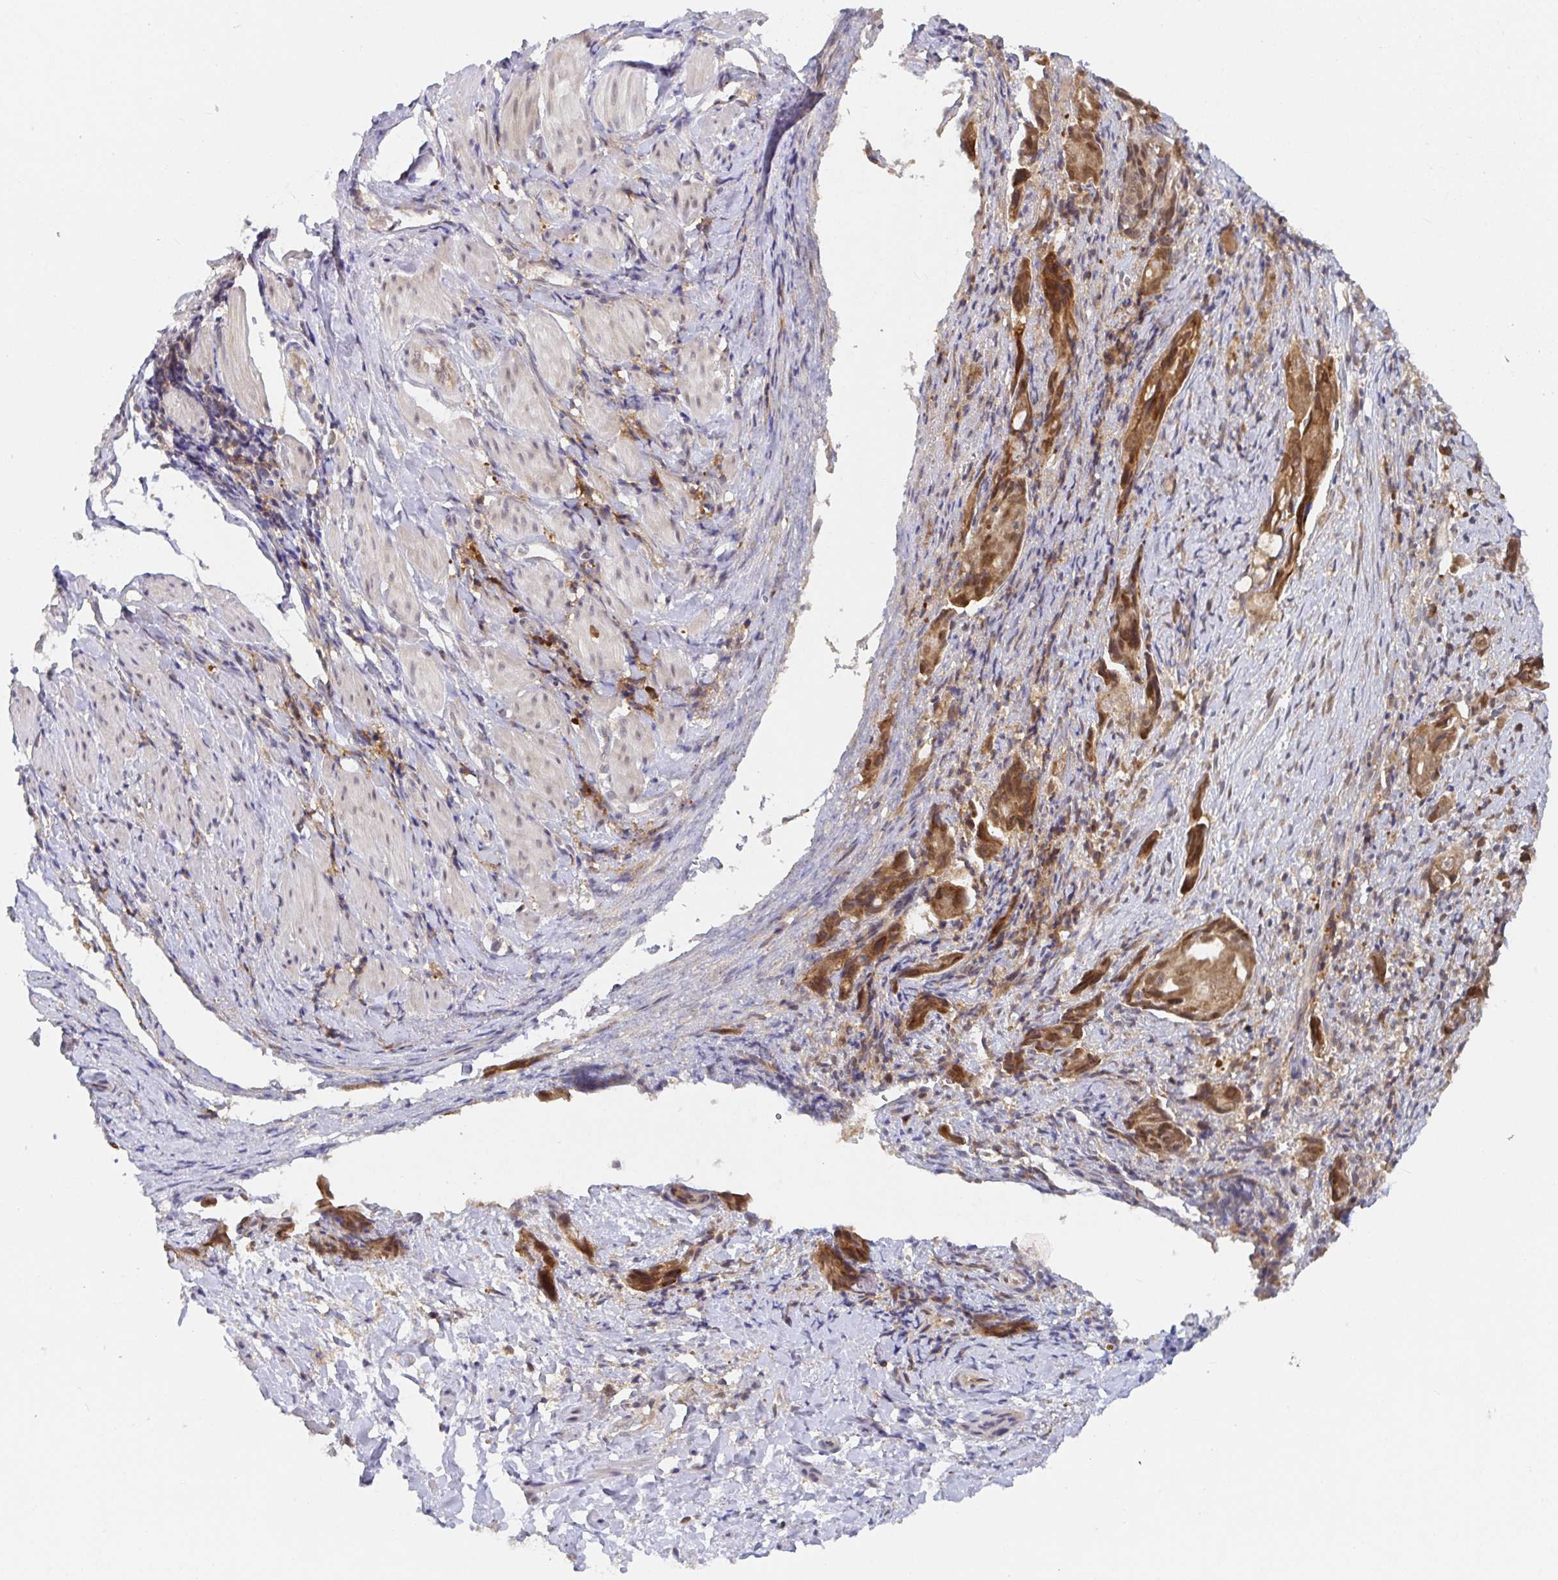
{"staining": {"intensity": "moderate", "quantity": ">75%", "location": "cytoplasmic/membranous,nuclear"}, "tissue": "ovarian cancer", "cell_type": "Tumor cells", "image_type": "cancer", "snomed": [{"axis": "morphology", "description": "Carcinoma, endometroid"}, {"axis": "topography", "description": "Ovary"}], "caption": "Ovarian cancer stained with a protein marker demonstrates moderate staining in tumor cells.", "gene": "ALG1", "patient": {"sex": "female", "age": 70}}